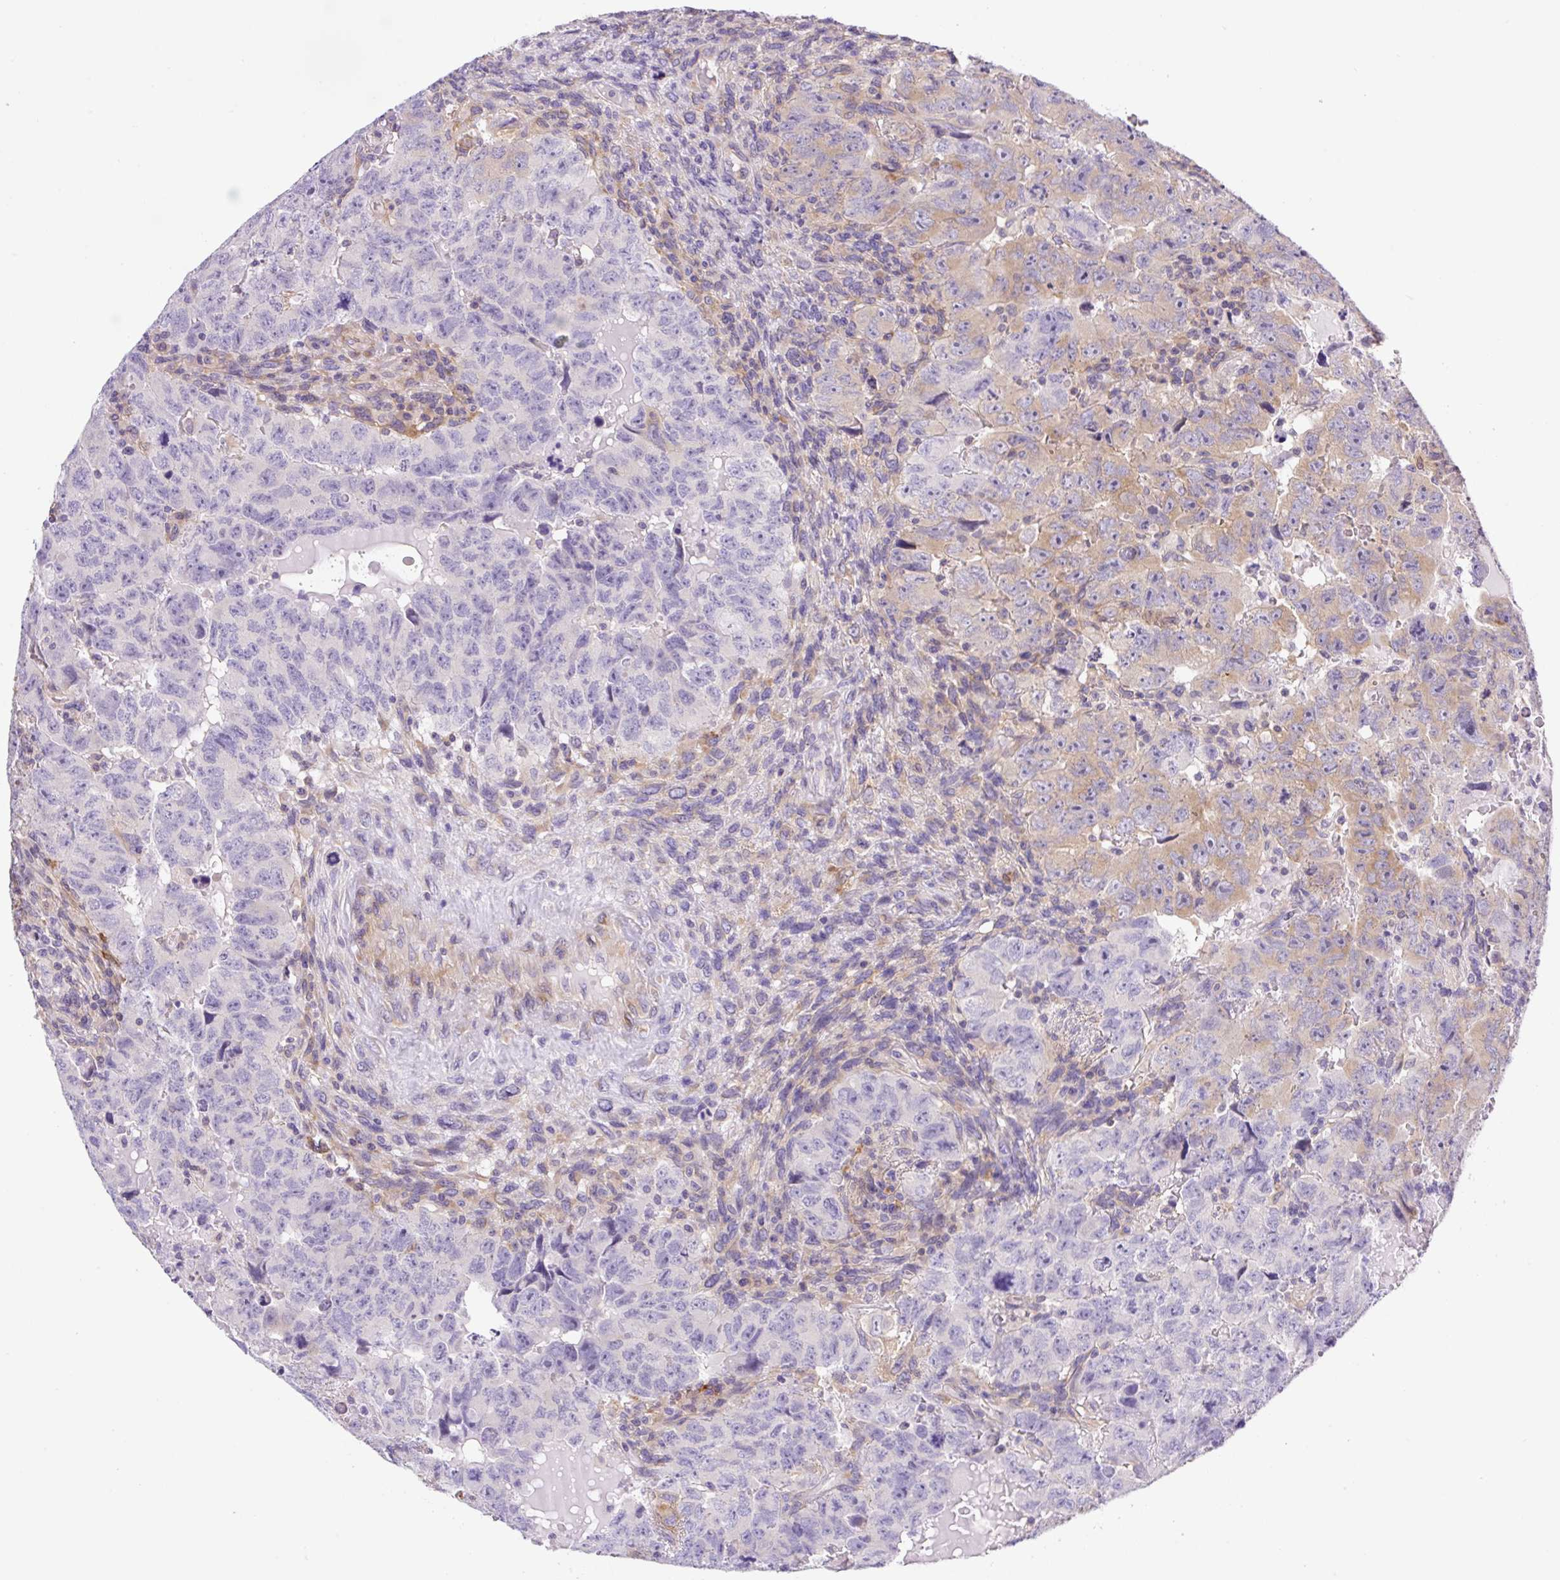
{"staining": {"intensity": "weak", "quantity": "25%-75%", "location": "cytoplasmic/membranous"}, "tissue": "testis cancer", "cell_type": "Tumor cells", "image_type": "cancer", "snomed": [{"axis": "morphology", "description": "Carcinoma, Embryonal, NOS"}, {"axis": "topography", "description": "Testis"}], "caption": "There is low levels of weak cytoplasmic/membranous expression in tumor cells of testis embryonal carcinoma, as demonstrated by immunohistochemical staining (brown color).", "gene": "CAMK2B", "patient": {"sex": "male", "age": 24}}